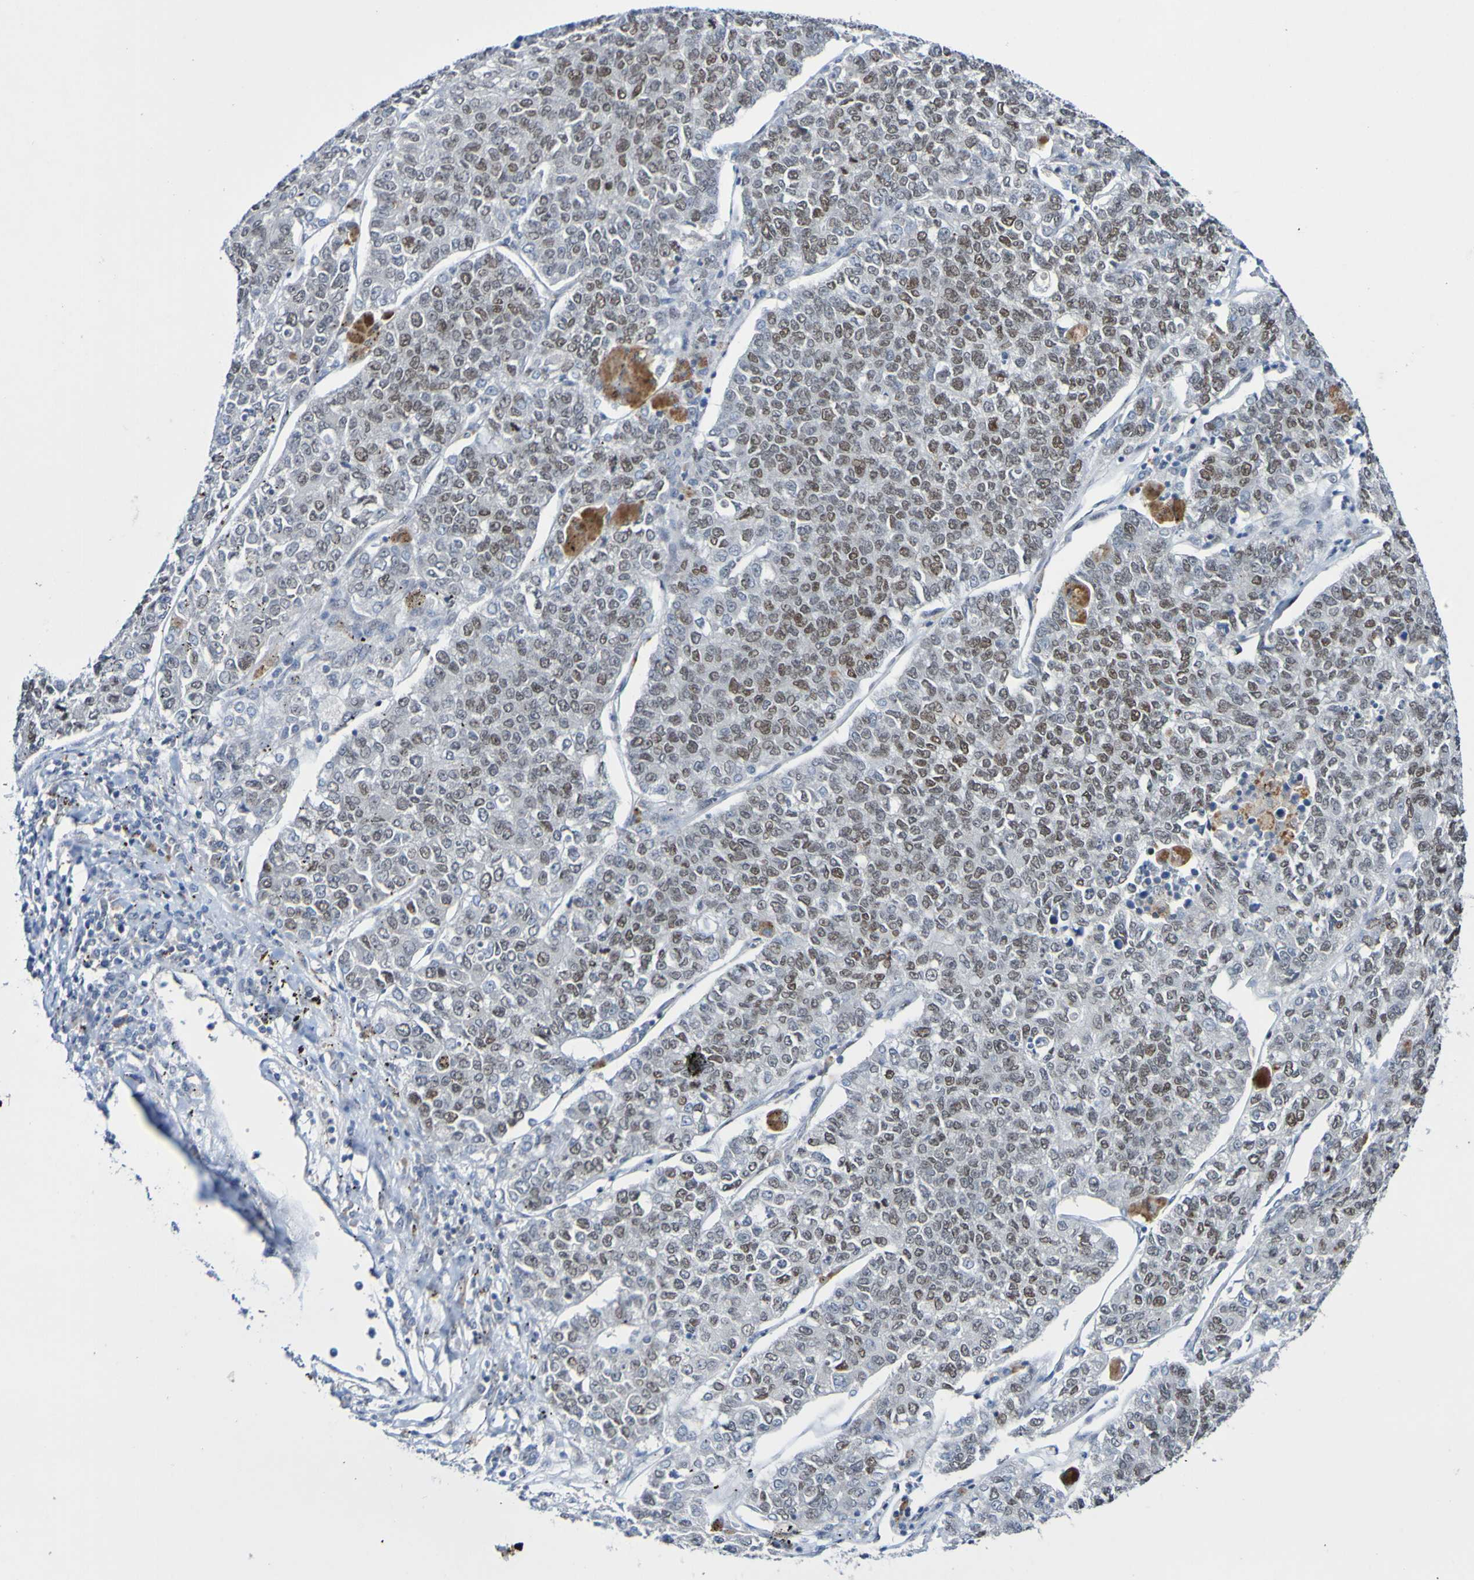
{"staining": {"intensity": "moderate", "quantity": ">75%", "location": "nuclear"}, "tissue": "lung cancer", "cell_type": "Tumor cells", "image_type": "cancer", "snomed": [{"axis": "morphology", "description": "Adenocarcinoma, NOS"}, {"axis": "topography", "description": "Lung"}], "caption": "Protein expression analysis of human lung cancer reveals moderate nuclear positivity in approximately >75% of tumor cells.", "gene": "PCGF1", "patient": {"sex": "male", "age": 49}}